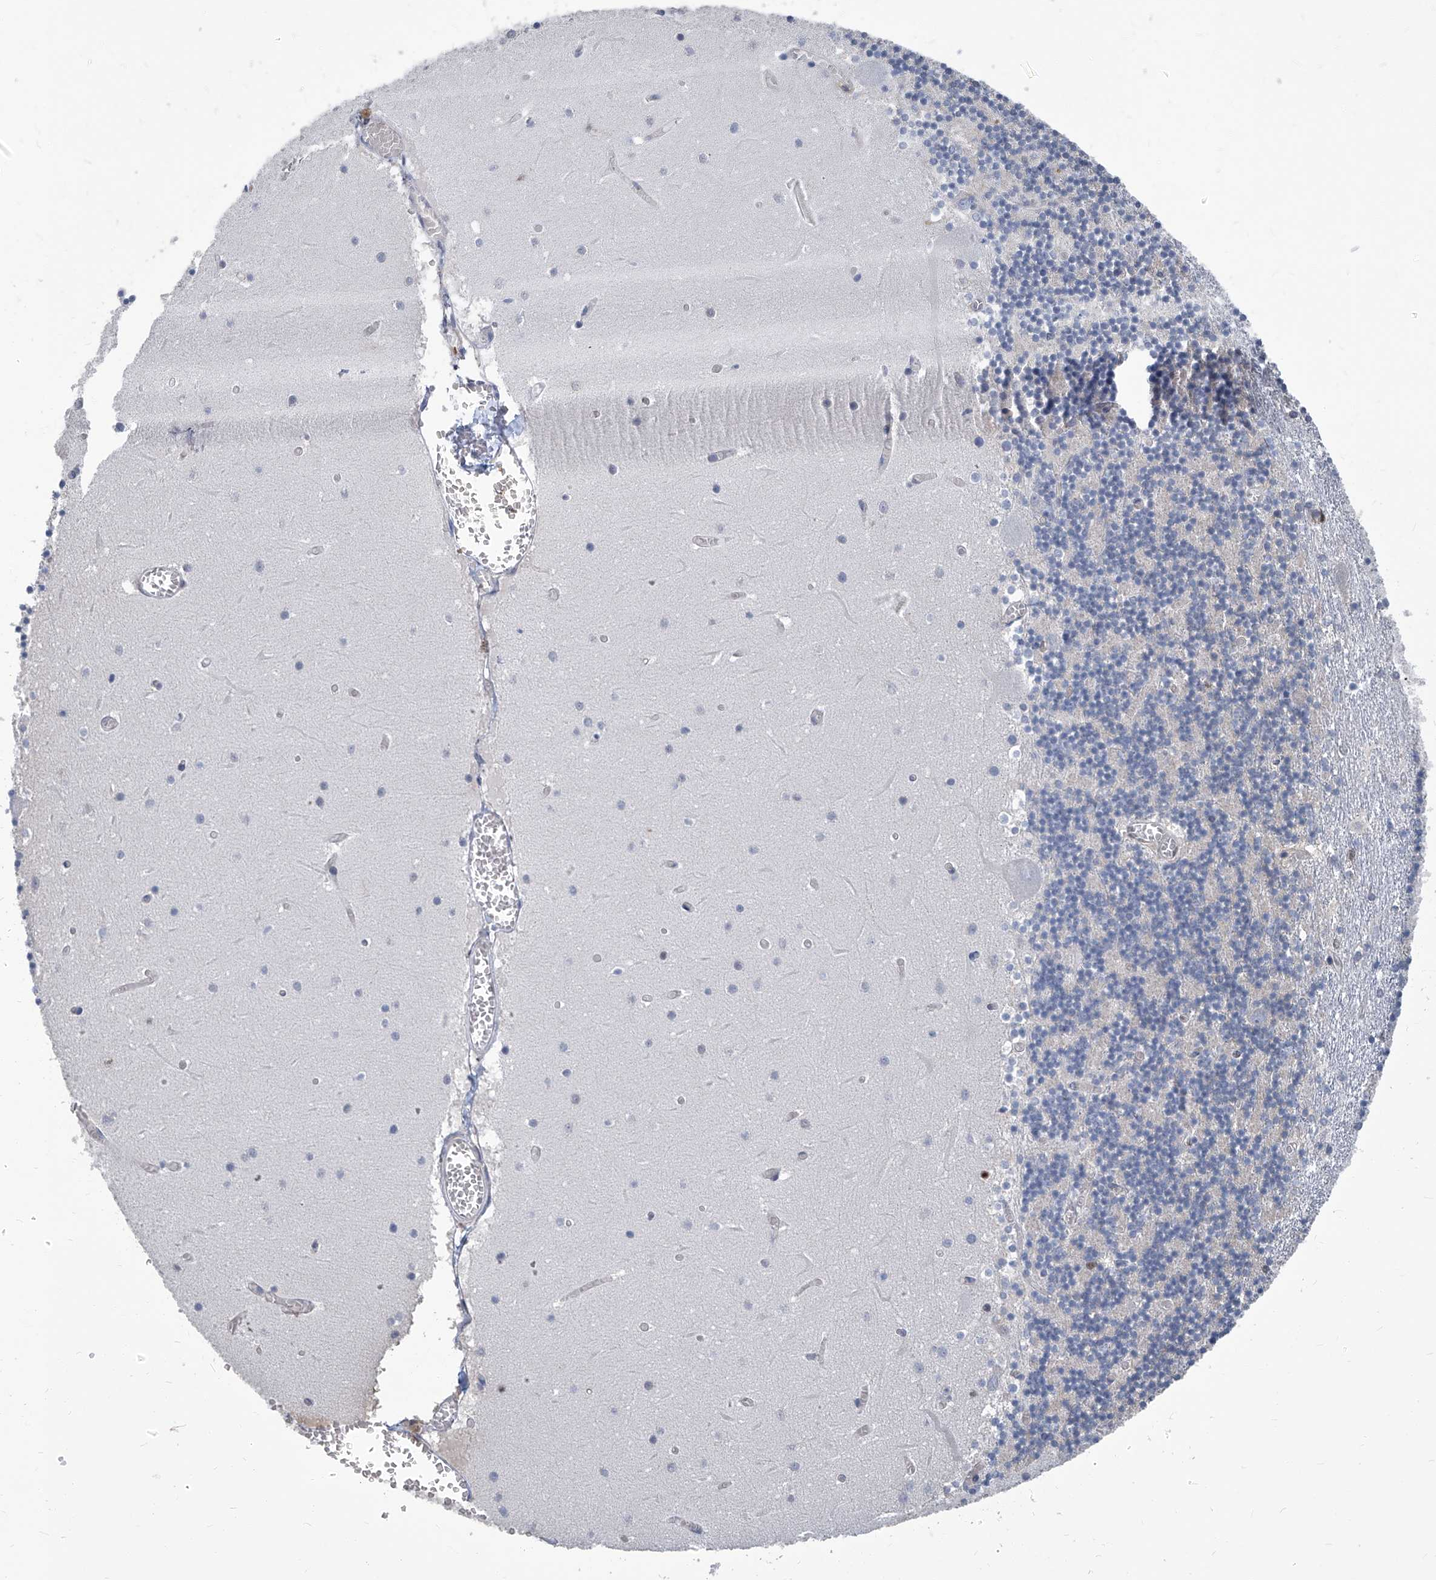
{"staining": {"intensity": "negative", "quantity": "none", "location": "none"}, "tissue": "cerebellum", "cell_type": "Cells in granular layer", "image_type": "normal", "snomed": [{"axis": "morphology", "description": "Normal tissue, NOS"}, {"axis": "topography", "description": "Cerebellum"}], "caption": "Immunohistochemistry (IHC) of unremarkable cerebellum demonstrates no positivity in cells in granular layer.", "gene": "PCNA", "patient": {"sex": "female", "age": 28}}